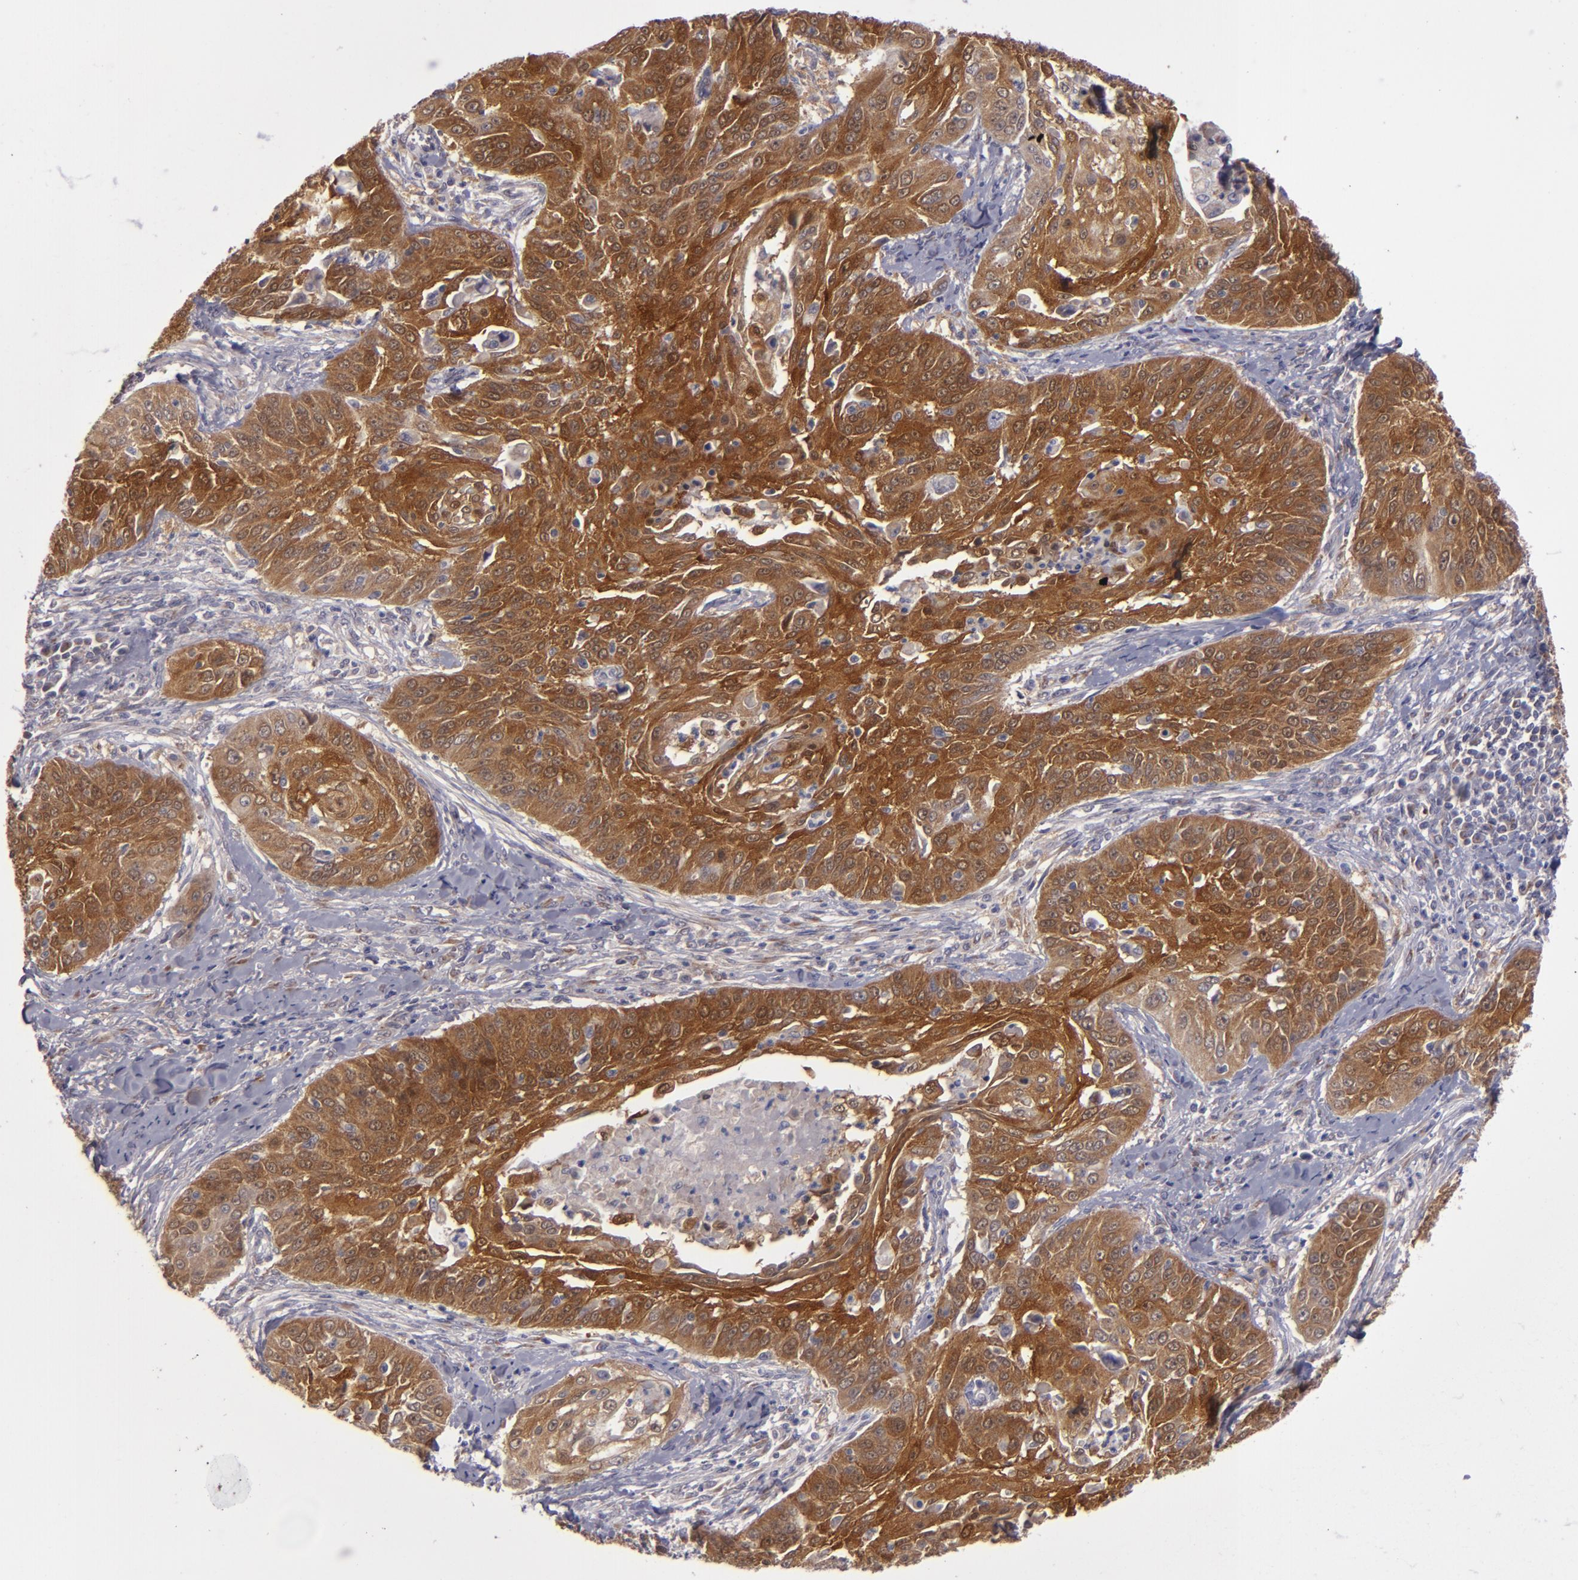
{"staining": {"intensity": "strong", "quantity": ">75%", "location": "cytoplasmic/membranous"}, "tissue": "cervical cancer", "cell_type": "Tumor cells", "image_type": "cancer", "snomed": [{"axis": "morphology", "description": "Squamous cell carcinoma, NOS"}, {"axis": "topography", "description": "Cervix"}], "caption": "Tumor cells reveal high levels of strong cytoplasmic/membranous expression in approximately >75% of cells in human cervical squamous cell carcinoma. (IHC, brightfield microscopy, high magnification).", "gene": "SH2D4A", "patient": {"sex": "female", "age": 64}}